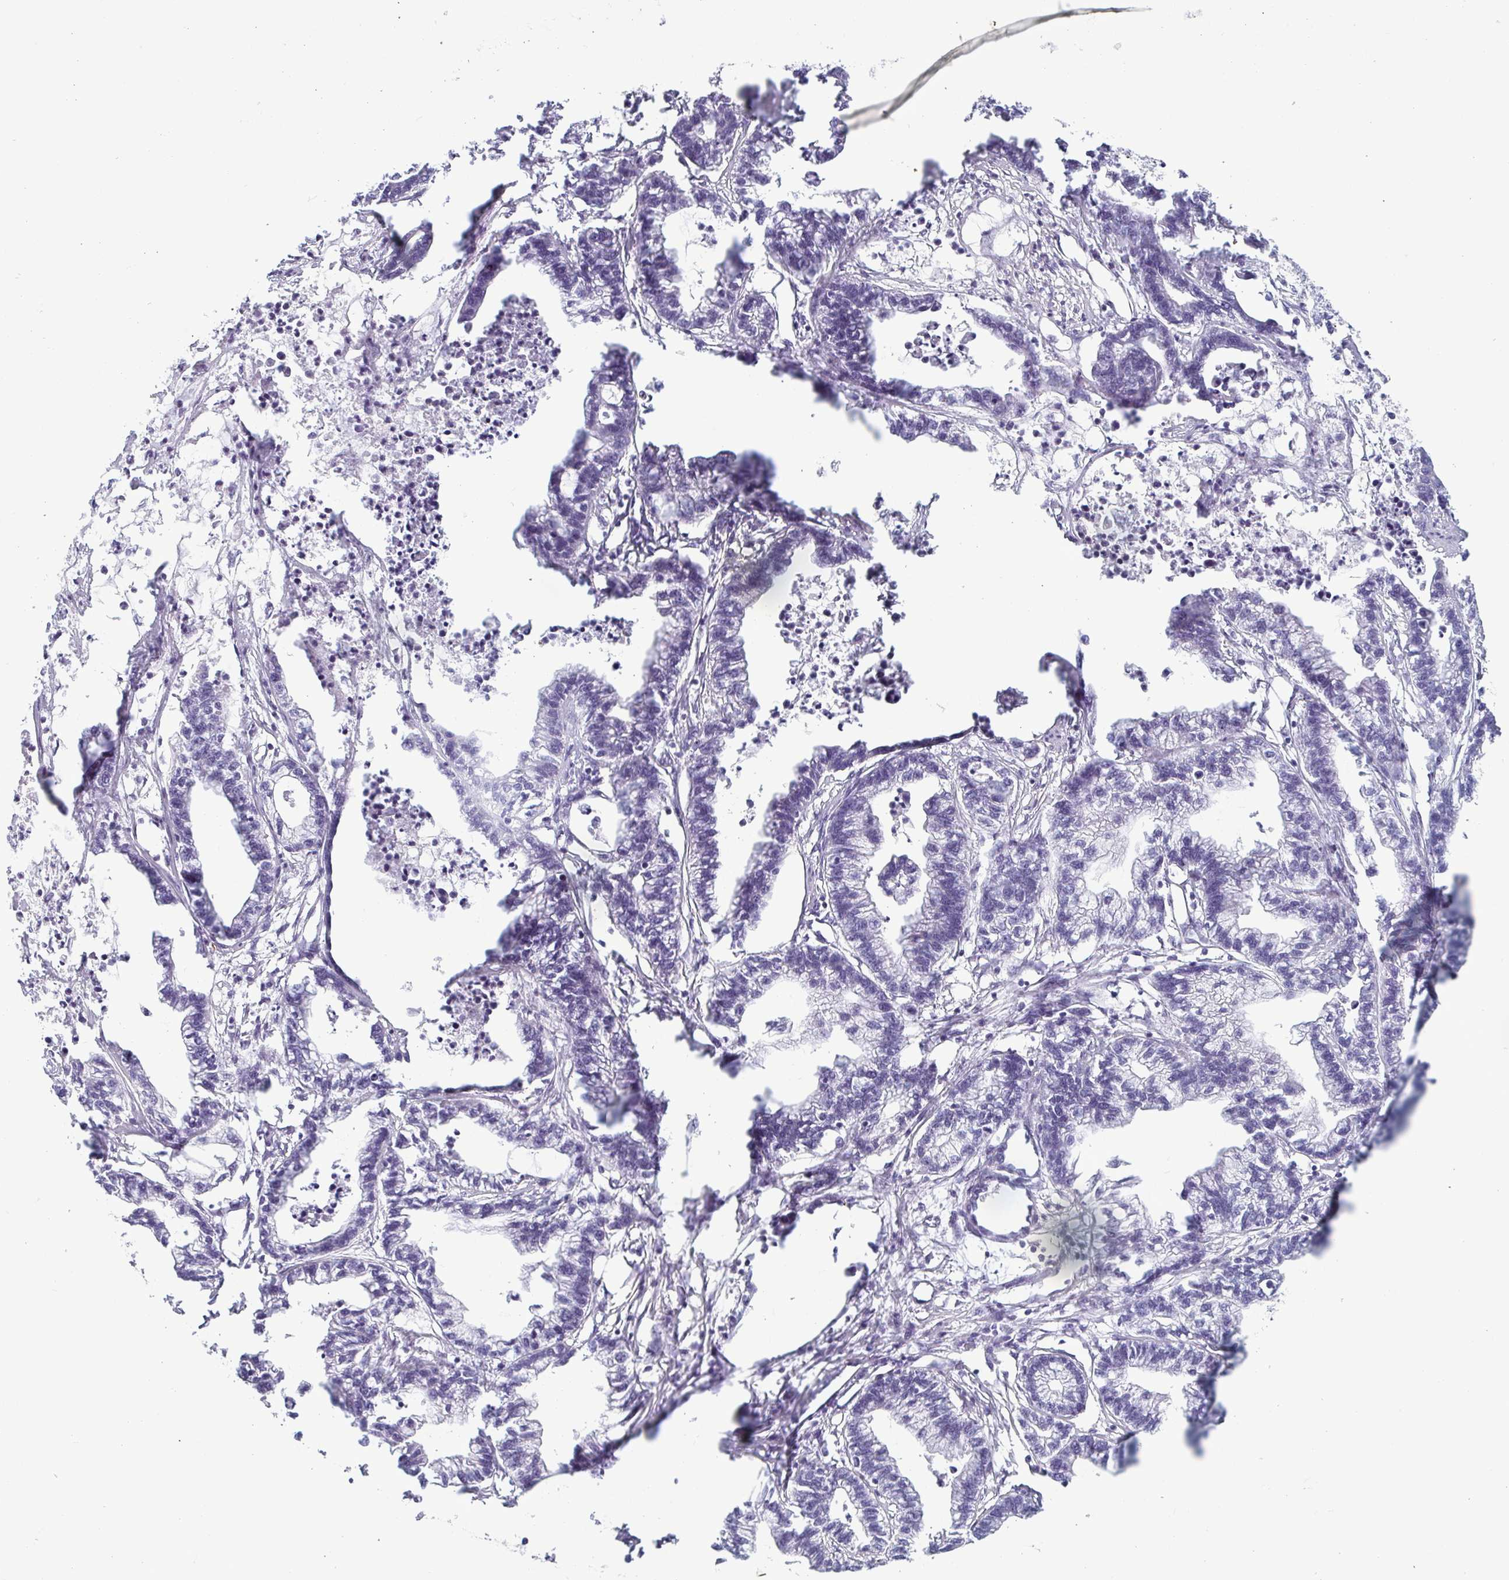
{"staining": {"intensity": "negative", "quantity": "none", "location": "none"}, "tissue": "stomach cancer", "cell_type": "Tumor cells", "image_type": "cancer", "snomed": [{"axis": "morphology", "description": "Adenocarcinoma, NOS"}, {"axis": "topography", "description": "Stomach"}], "caption": "Stomach adenocarcinoma was stained to show a protein in brown. There is no significant positivity in tumor cells.", "gene": "KRT10", "patient": {"sex": "male", "age": 83}}